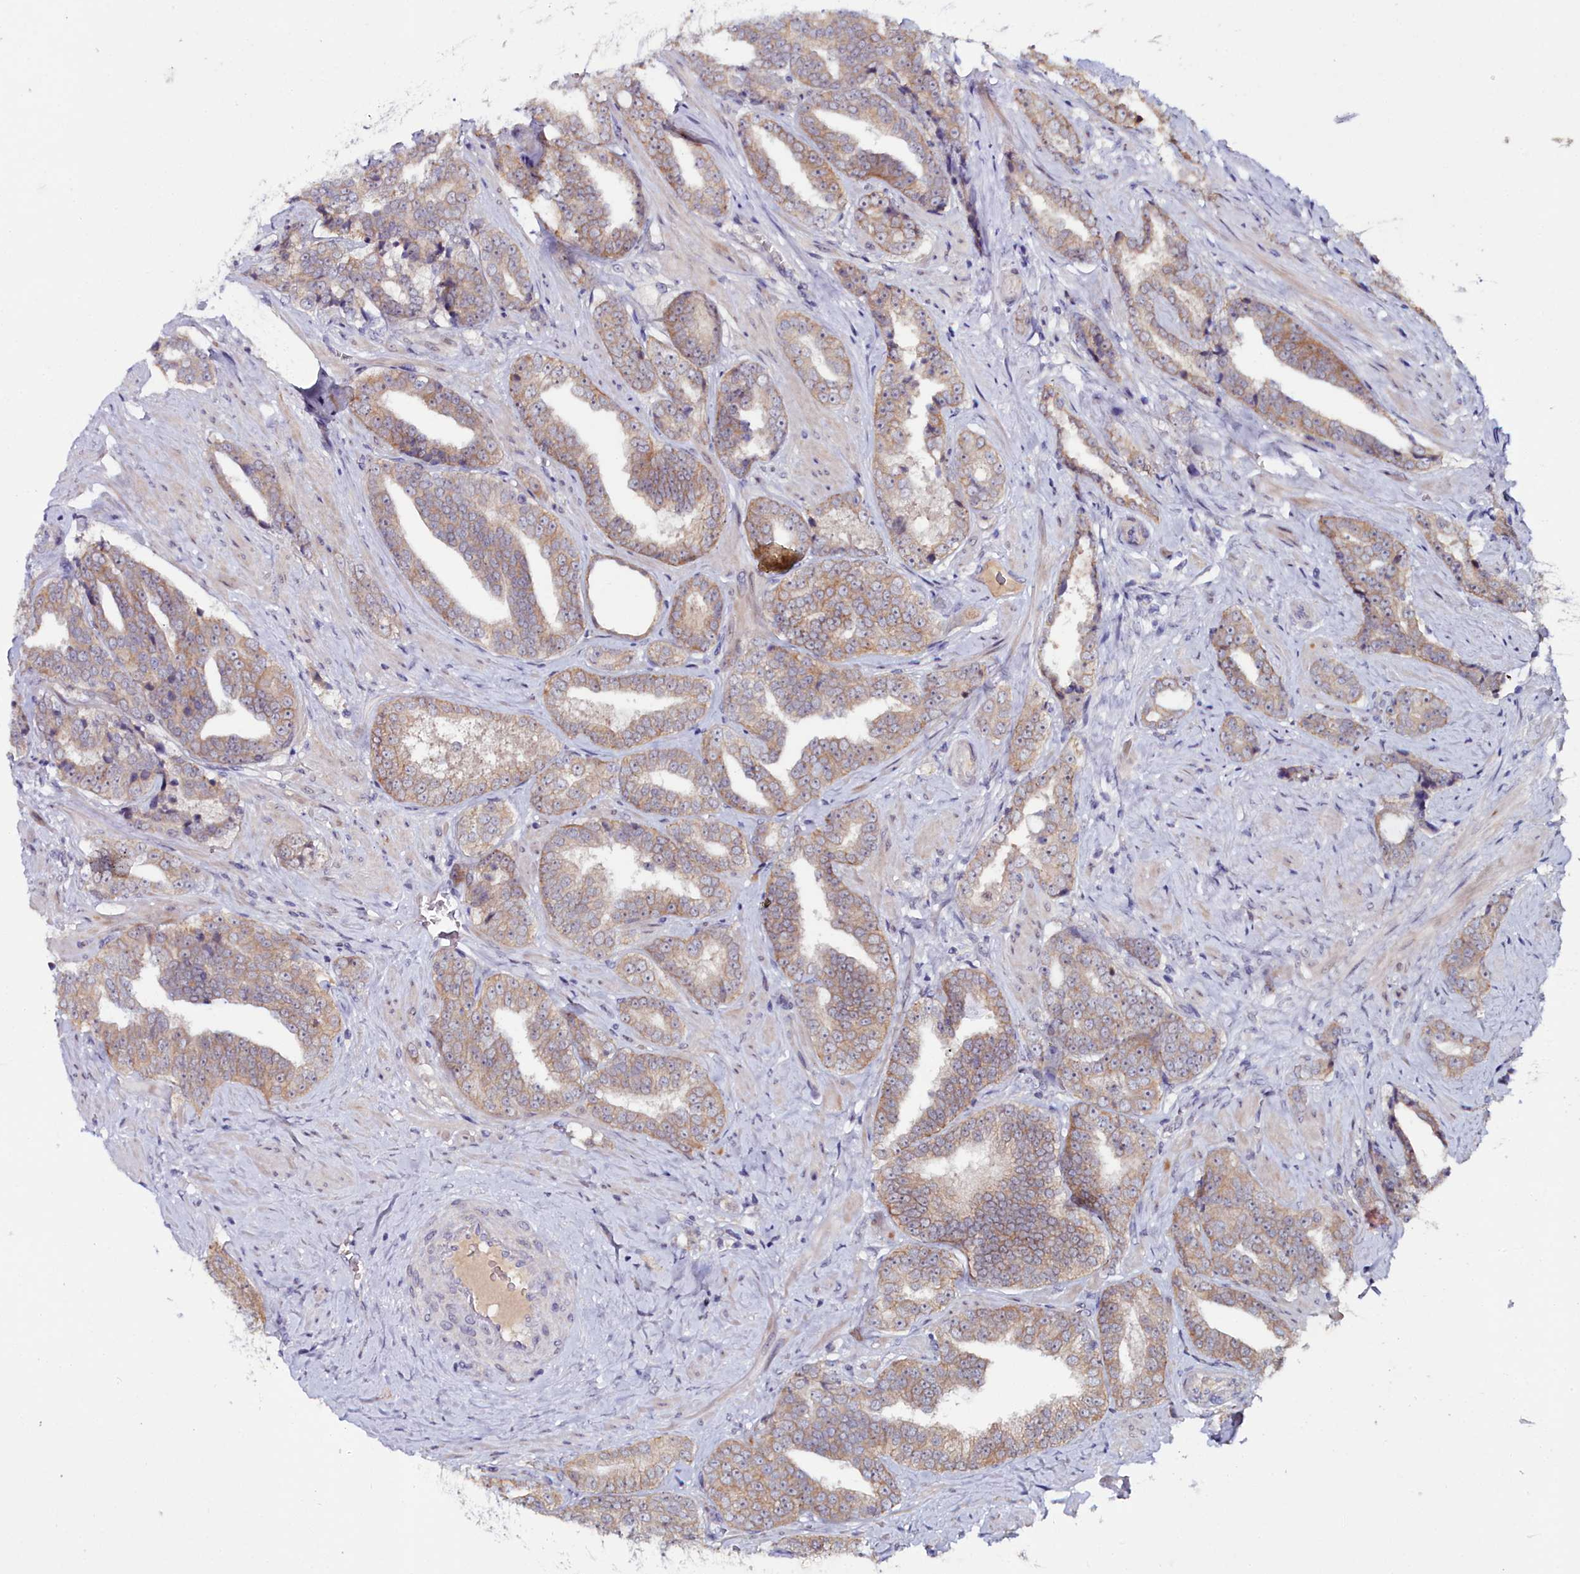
{"staining": {"intensity": "weak", "quantity": "25%-75%", "location": "cytoplasmic/membranous"}, "tissue": "prostate cancer", "cell_type": "Tumor cells", "image_type": "cancer", "snomed": [{"axis": "morphology", "description": "Adenocarcinoma, High grade"}, {"axis": "topography", "description": "Prostate"}], "caption": "DAB immunohistochemical staining of human prostate cancer (high-grade adenocarcinoma) displays weak cytoplasmic/membranous protein positivity in about 25%-75% of tumor cells. (DAB IHC with brightfield microscopy, high magnification).", "gene": "KCTD18", "patient": {"sex": "male", "age": 67}}